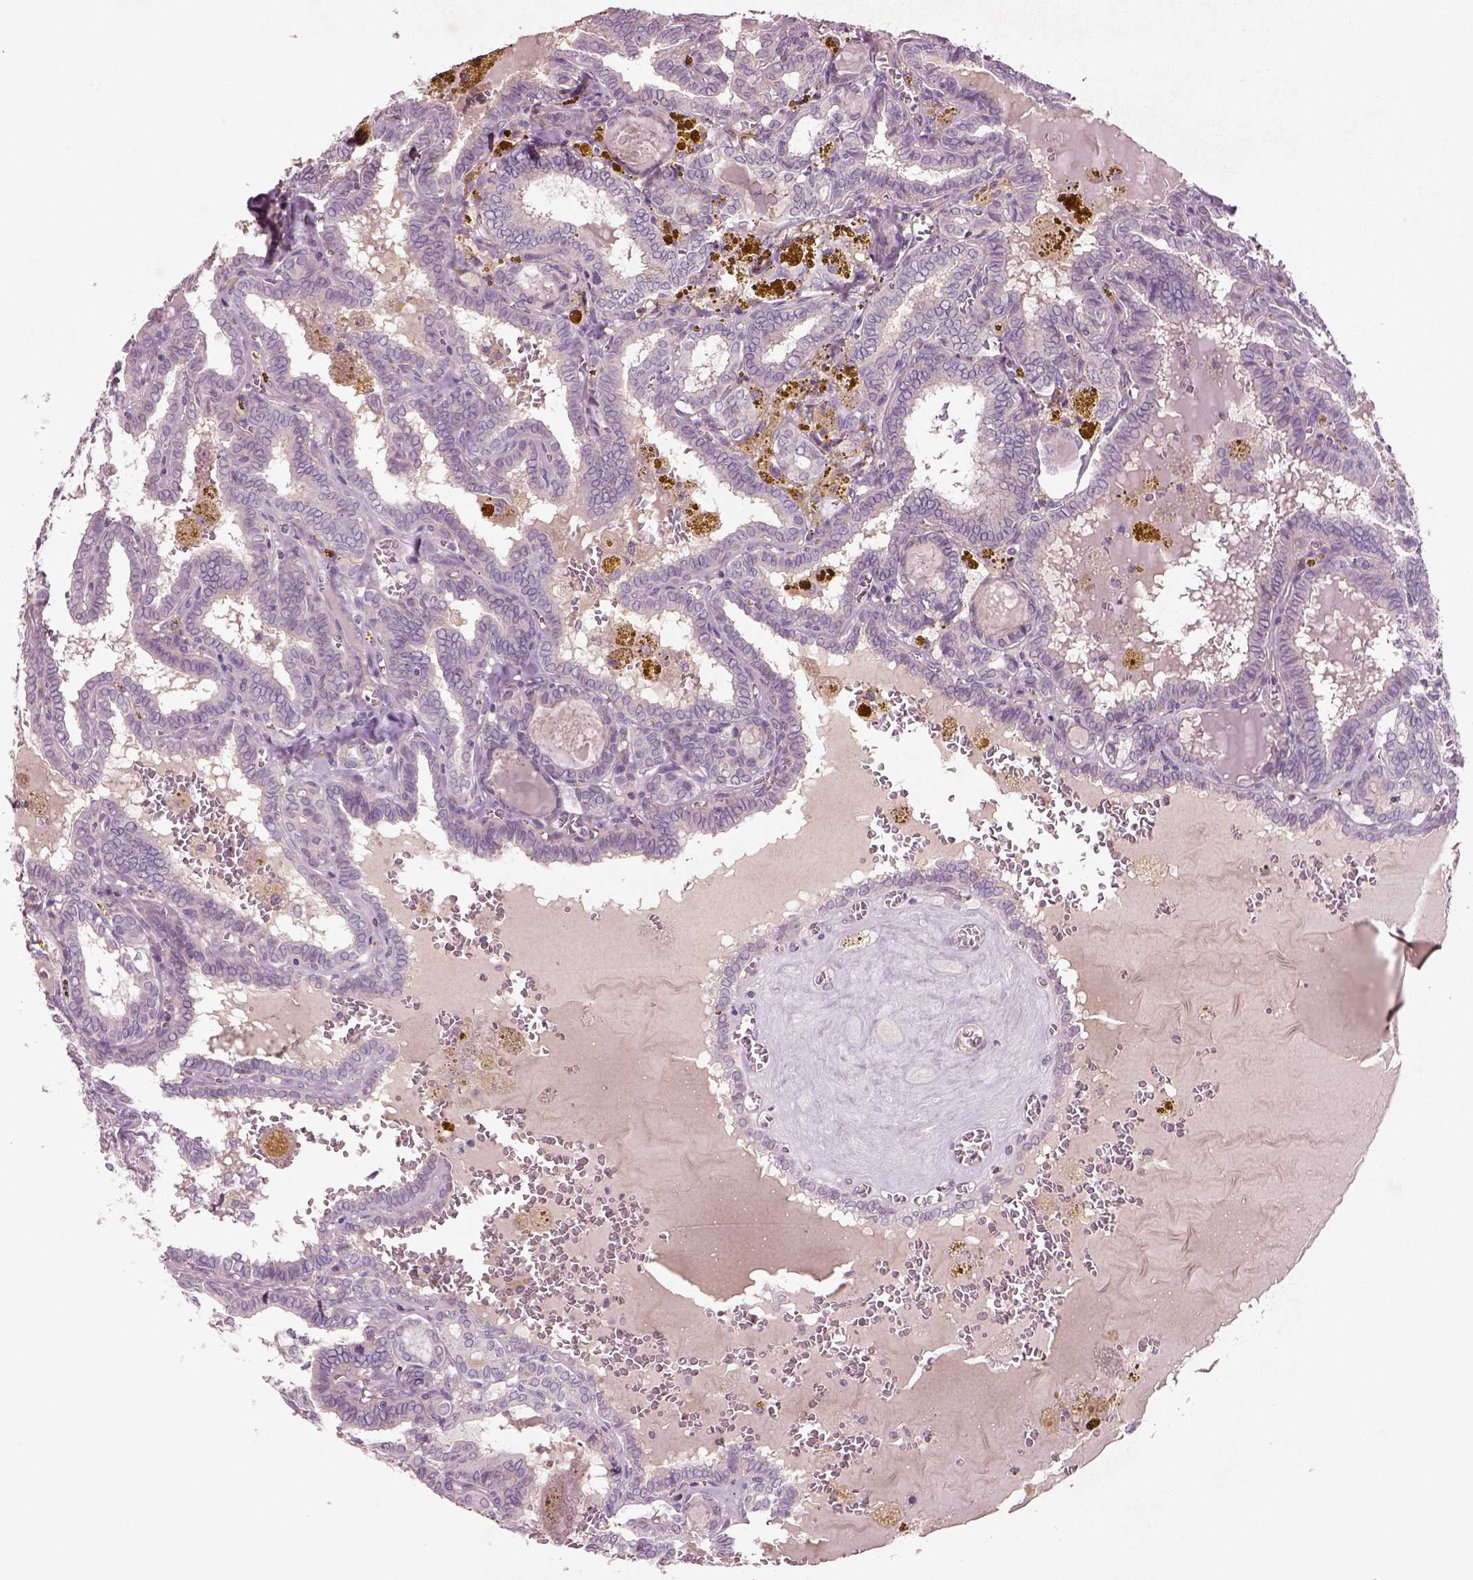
{"staining": {"intensity": "negative", "quantity": "none", "location": "none"}, "tissue": "thyroid cancer", "cell_type": "Tumor cells", "image_type": "cancer", "snomed": [{"axis": "morphology", "description": "Papillary adenocarcinoma, NOS"}, {"axis": "topography", "description": "Thyroid gland"}], "caption": "Tumor cells are negative for protein expression in human thyroid cancer. (Immunohistochemistry, brightfield microscopy, high magnification).", "gene": "DUOXA2", "patient": {"sex": "female", "age": 39}}